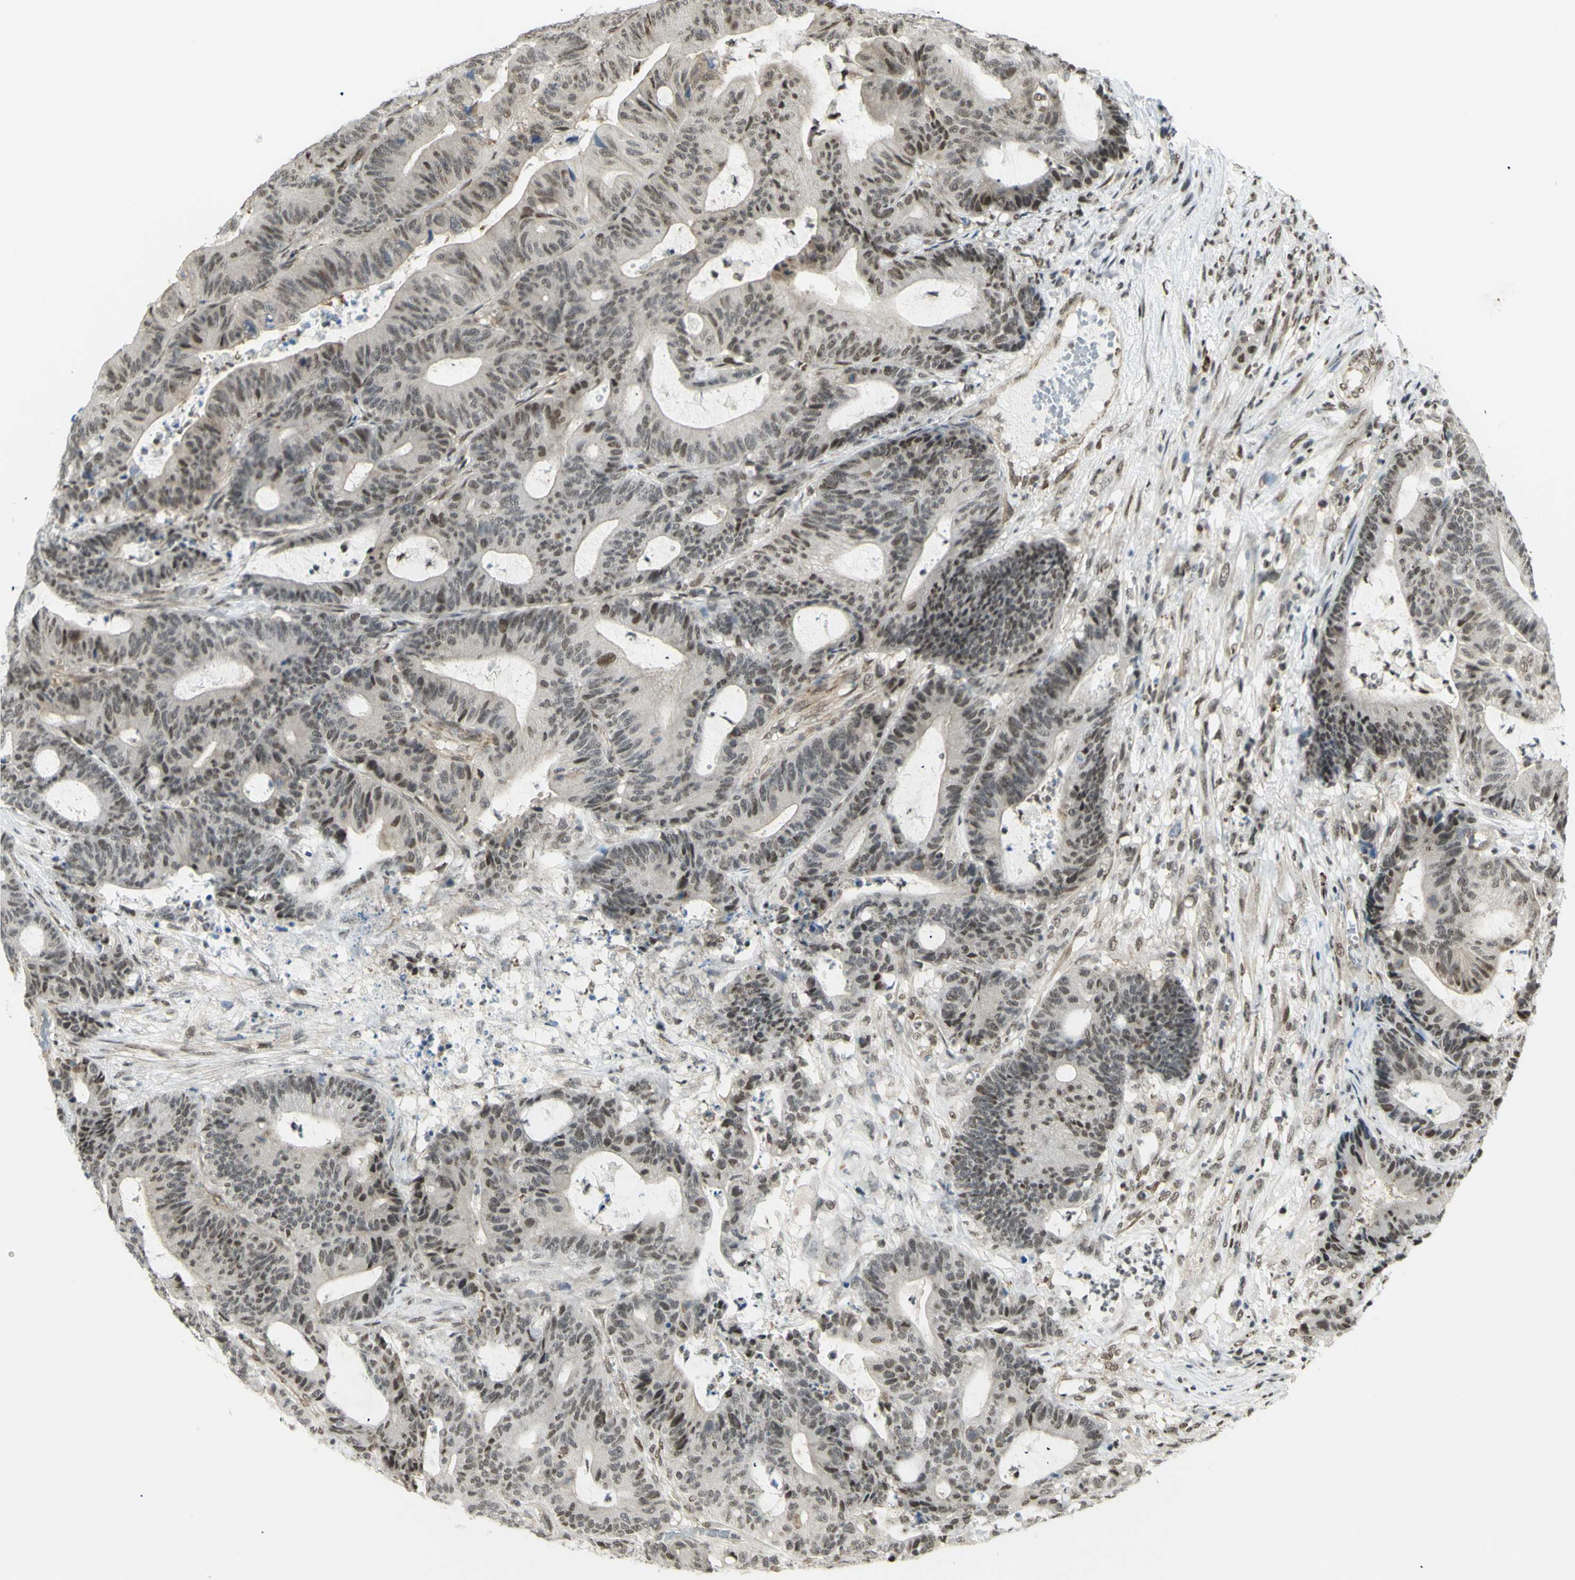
{"staining": {"intensity": "weak", "quantity": ">75%", "location": "nuclear"}, "tissue": "colorectal cancer", "cell_type": "Tumor cells", "image_type": "cancer", "snomed": [{"axis": "morphology", "description": "Adenocarcinoma, NOS"}, {"axis": "topography", "description": "Colon"}], "caption": "Protein expression by immunohistochemistry demonstrates weak nuclear expression in about >75% of tumor cells in colorectal cancer (adenocarcinoma).", "gene": "ZMYM6", "patient": {"sex": "female", "age": 84}}